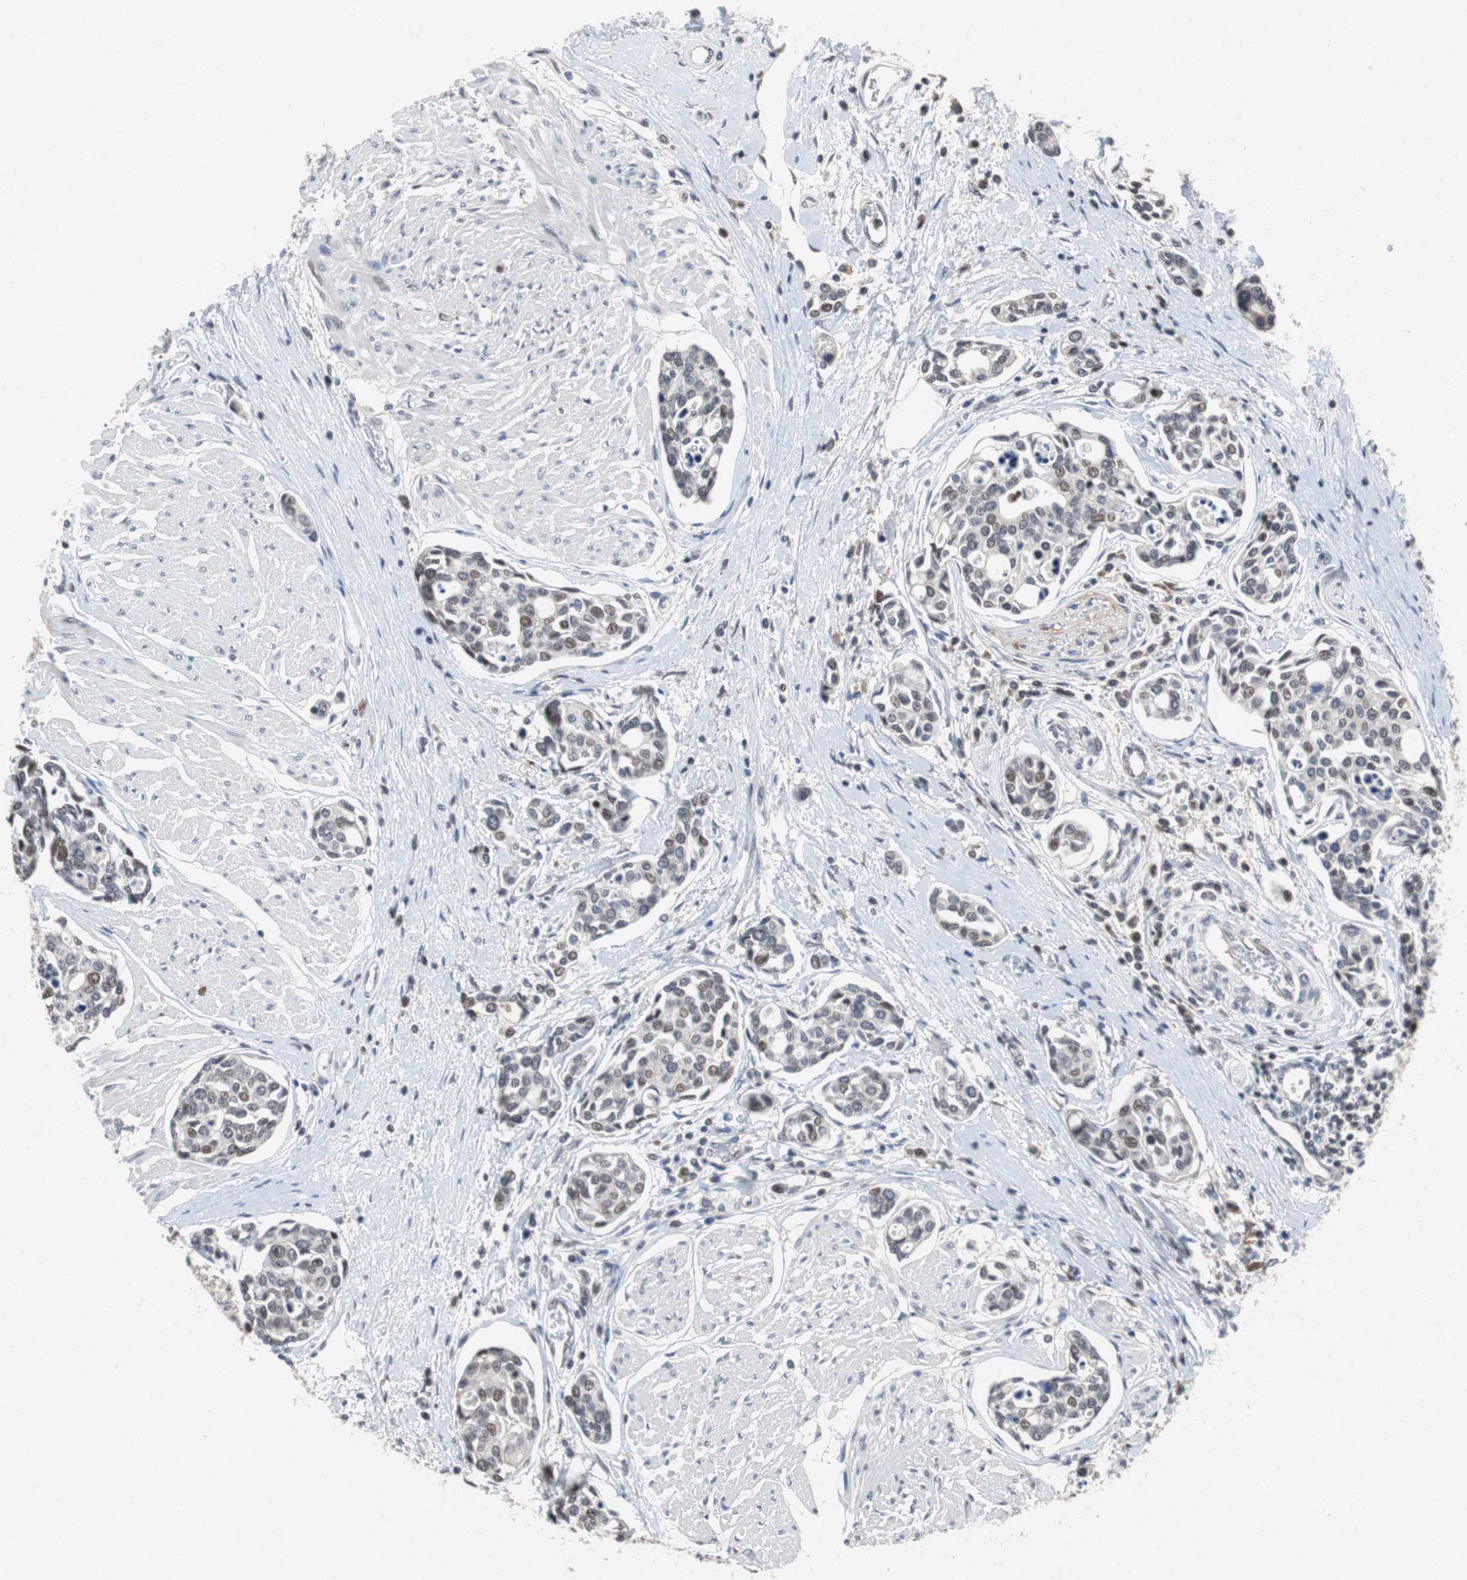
{"staining": {"intensity": "weak", "quantity": "25%-75%", "location": "nuclear"}, "tissue": "urothelial cancer", "cell_type": "Tumor cells", "image_type": "cancer", "snomed": [{"axis": "morphology", "description": "Urothelial carcinoma, High grade"}, {"axis": "topography", "description": "Urinary bladder"}], "caption": "This is an image of immunohistochemistry (IHC) staining of high-grade urothelial carcinoma, which shows weak staining in the nuclear of tumor cells.", "gene": "TP63", "patient": {"sex": "male", "age": 78}}